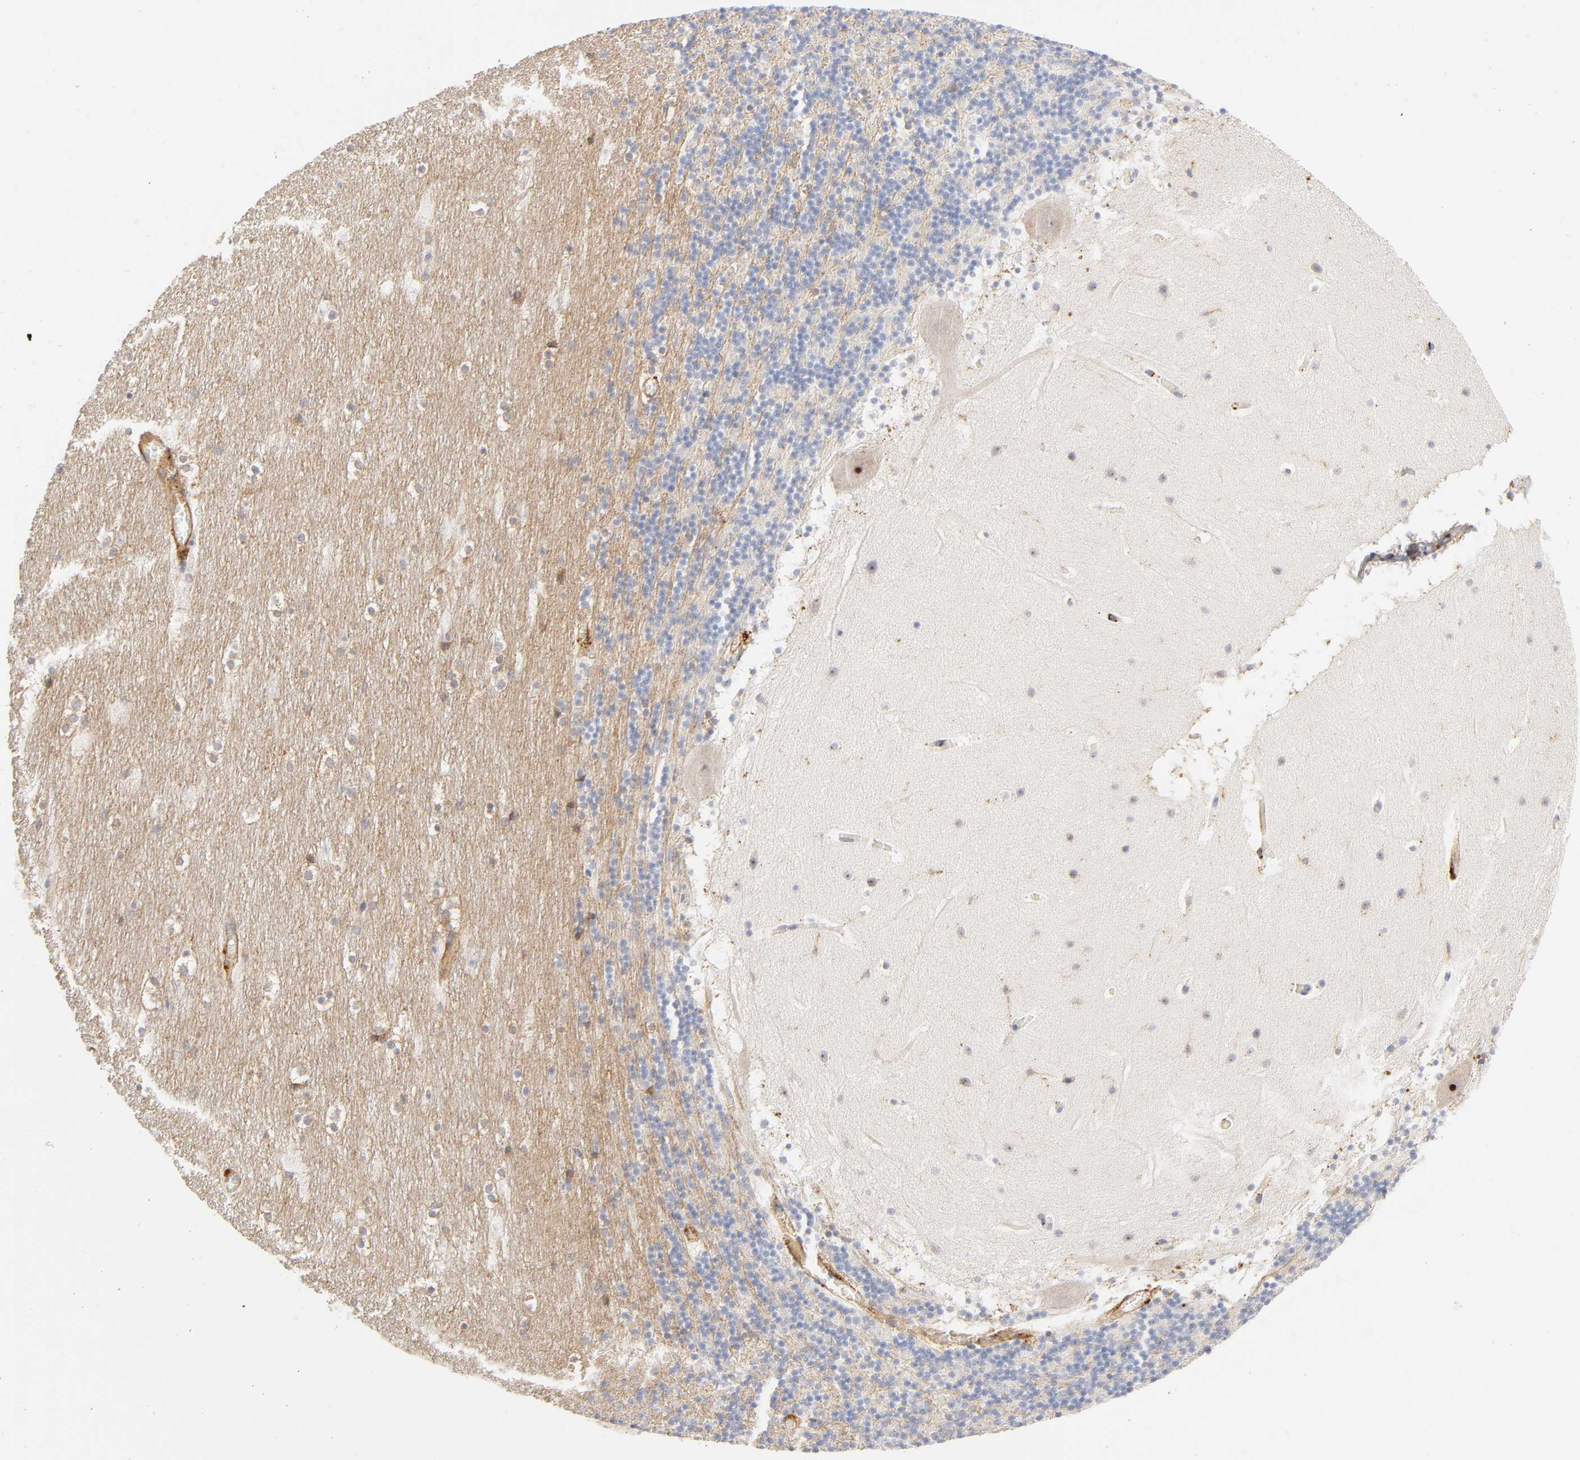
{"staining": {"intensity": "negative", "quantity": "none", "location": "none"}, "tissue": "cerebellum", "cell_type": "Cells in granular layer", "image_type": "normal", "snomed": [{"axis": "morphology", "description": "Normal tissue, NOS"}, {"axis": "topography", "description": "Cerebellum"}], "caption": "The image displays no significant expression in cells in granular layer of cerebellum.", "gene": "PLD1", "patient": {"sex": "male", "age": 45}}